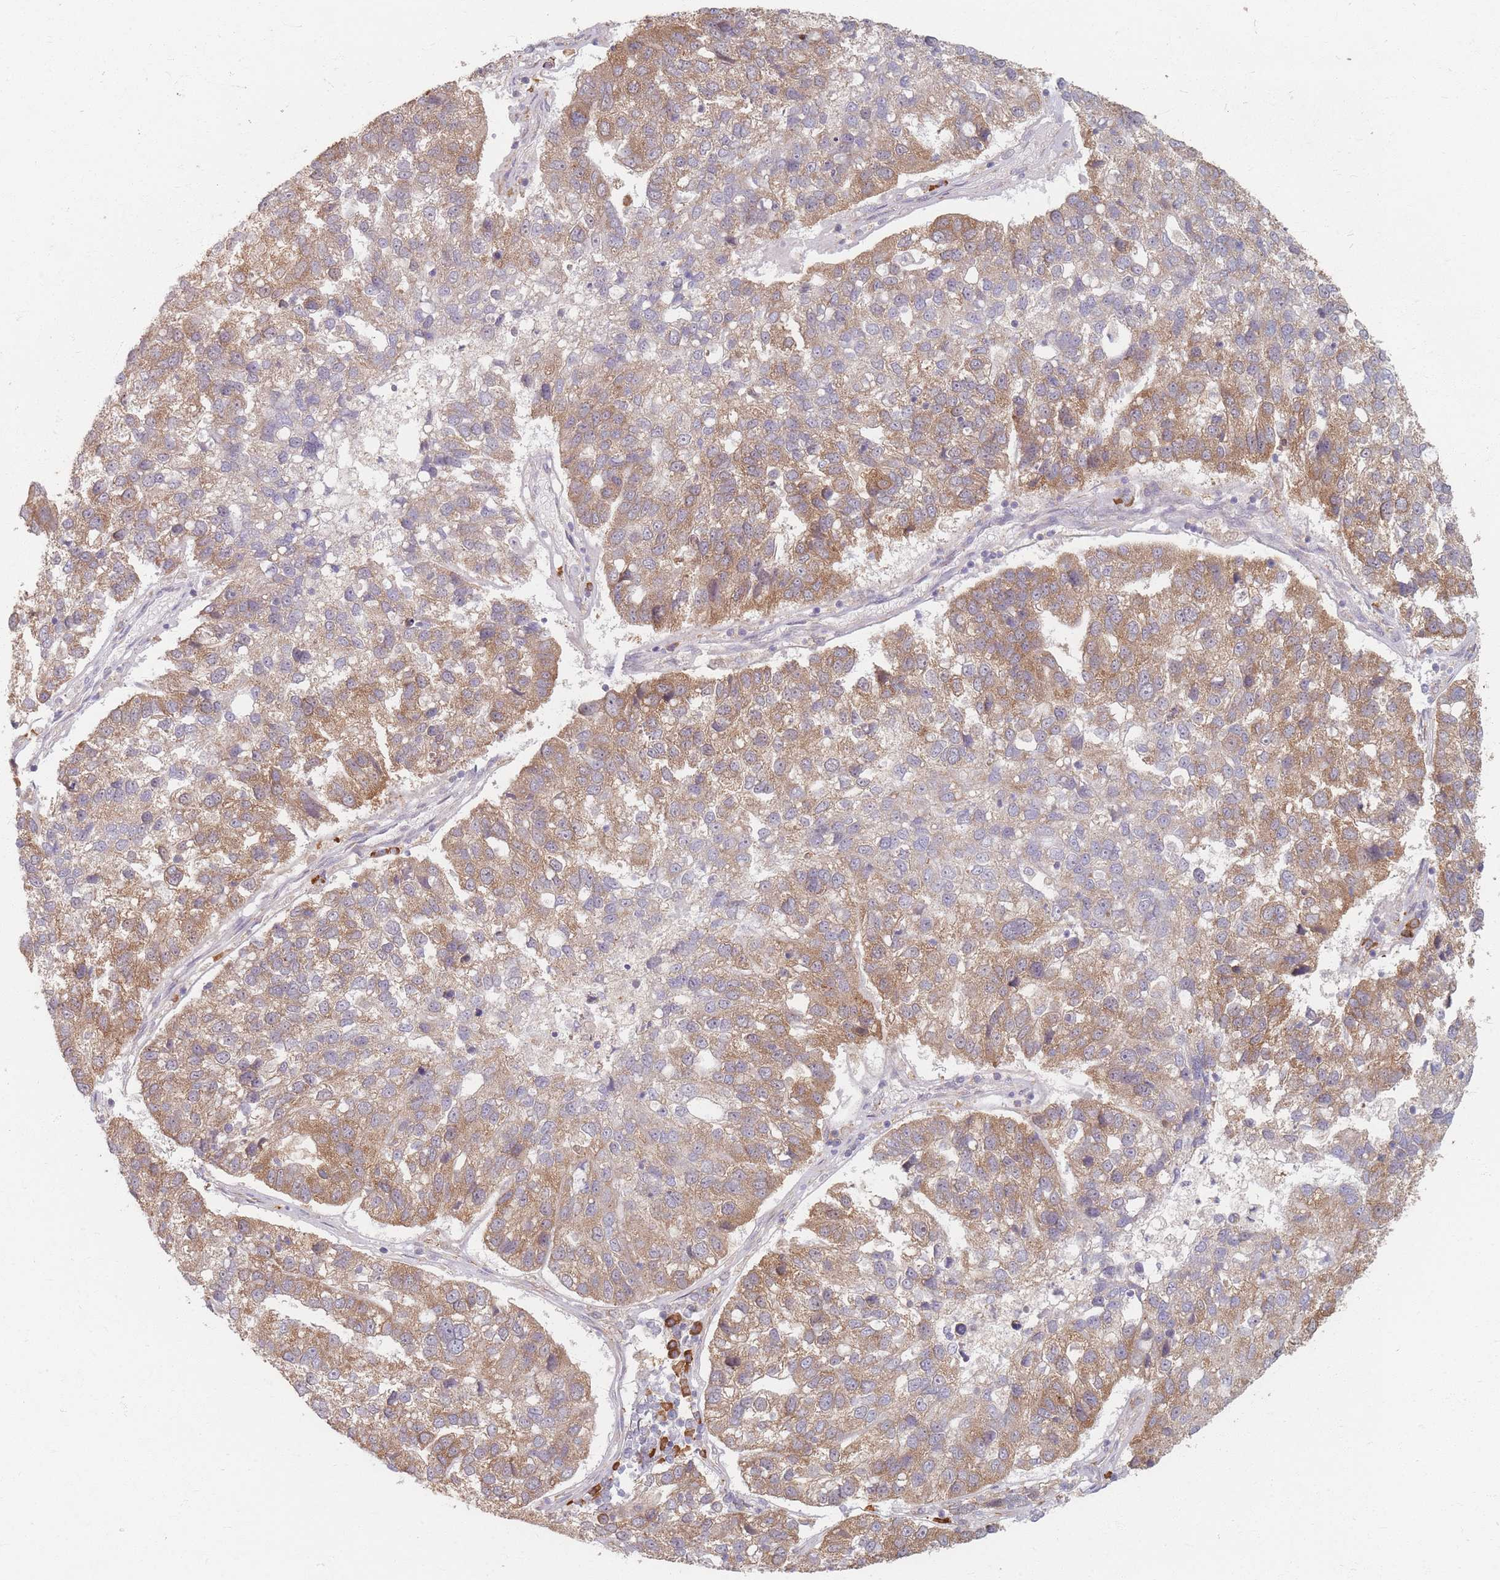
{"staining": {"intensity": "moderate", "quantity": ">75%", "location": "cytoplasmic/membranous"}, "tissue": "pancreatic cancer", "cell_type": "Tumor cells", "image_type": "cancer", "snomed": [{"axis": "morphology", "description": "Adenocarcinoma, NOS"}, {"axis": "topography", "description": "Pancreas"}], "caption": "Immunohistochemistry micrograph of human pancreatic cancer stained for a protein (brown), which reveals medium levels of moderate cytoplasmic/membranous expression in about >75% of tumor cells.", "gene": "SMIM14", "patient": {"sex": "female", "age": 61}}